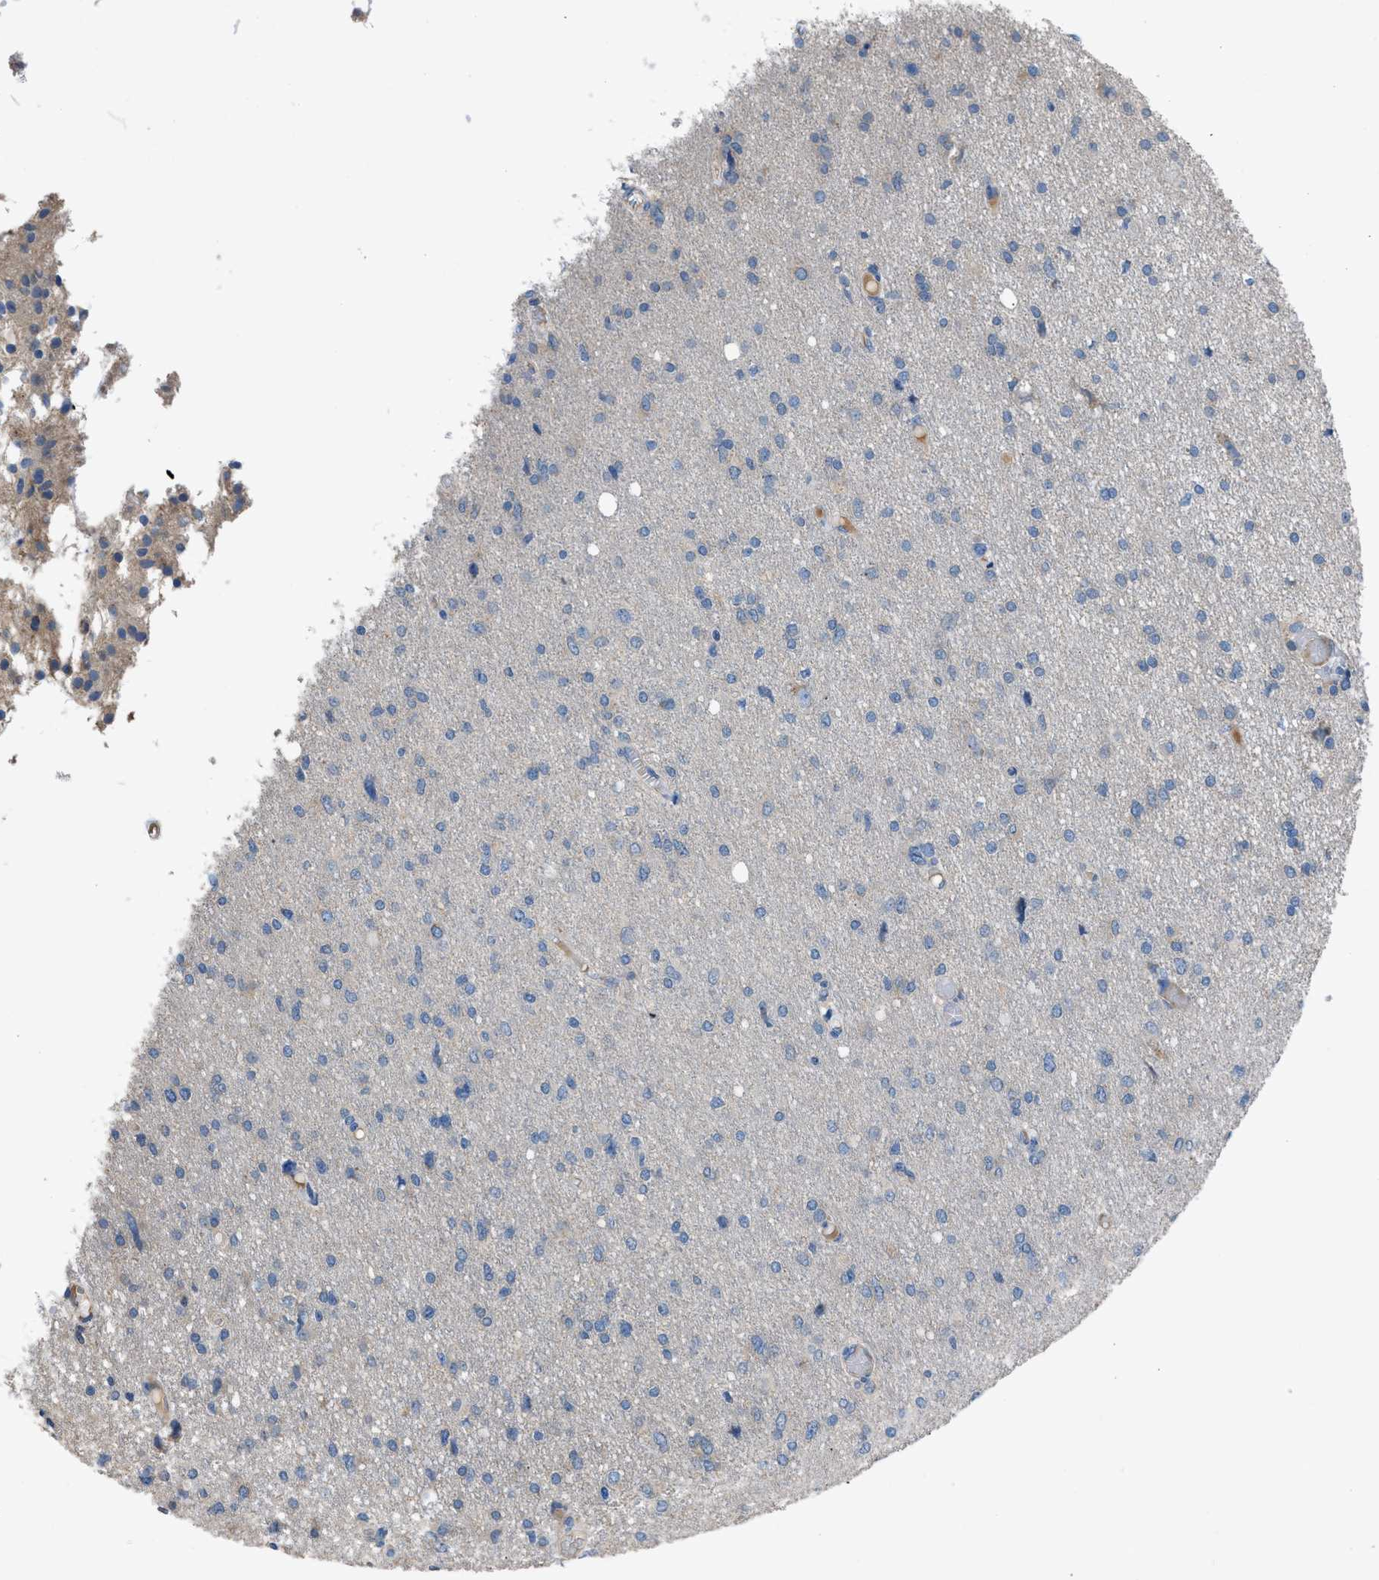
{"staining": {"intensity": "weak", "quantity": "<25%", "location": "cytoplasmic/membranous"}, "tissue": "glioma", "cell_type": "Tumor cells", "image_type": "cancer", "snomed": [{"axis": "morphology", "description": "Glioma, malignant, High grade"}, {"axis": "topography", "description": "Brain"}], "caption": "The micrograph reveals no staining of tumor cells in malignant glioma (high-grade).", "gene": "SGCZ", "patient": {"sex": "female", "age": 59}}